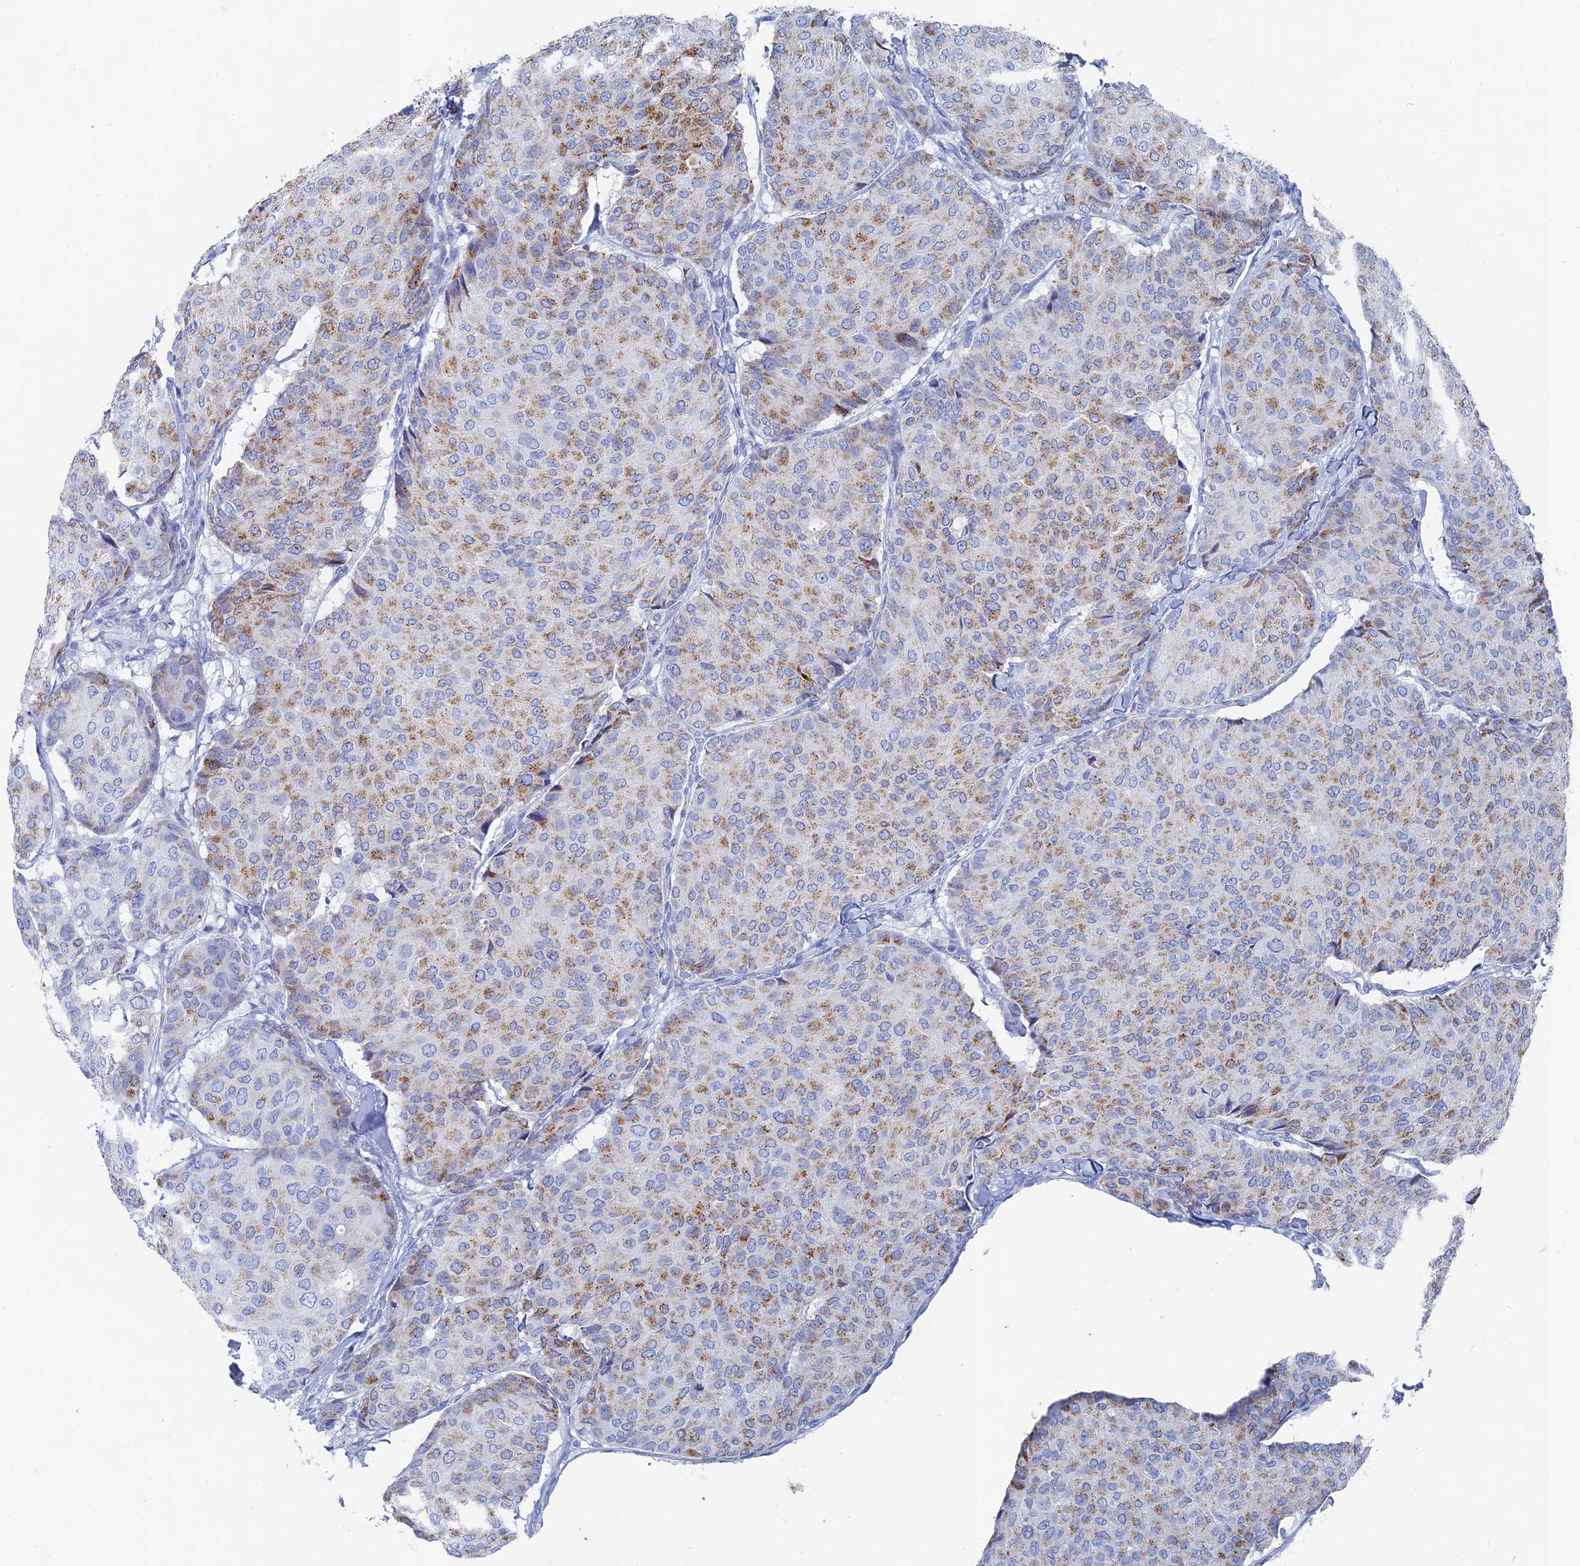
{"staining": {"intensity": "moderate", "quantity": "25%-75%", "location": "cytoplasmic/membranous"}, "tissue": "breast cancer", "cell_type": "Tumor cells", "image_type": "cancer", "snomed": [{"axis": "morphology", "description": "Duct carcinoma"}, {"axis": "topography", "description": "Breast"}], "caption": "Infiltrating ductal carcinoma (breast) stained for a protein shows moderate cytoplasmic/membranous positivity in tumor cells.", "gene": "HIGD1A", "patient": {"sex": "female", "age": 75}}